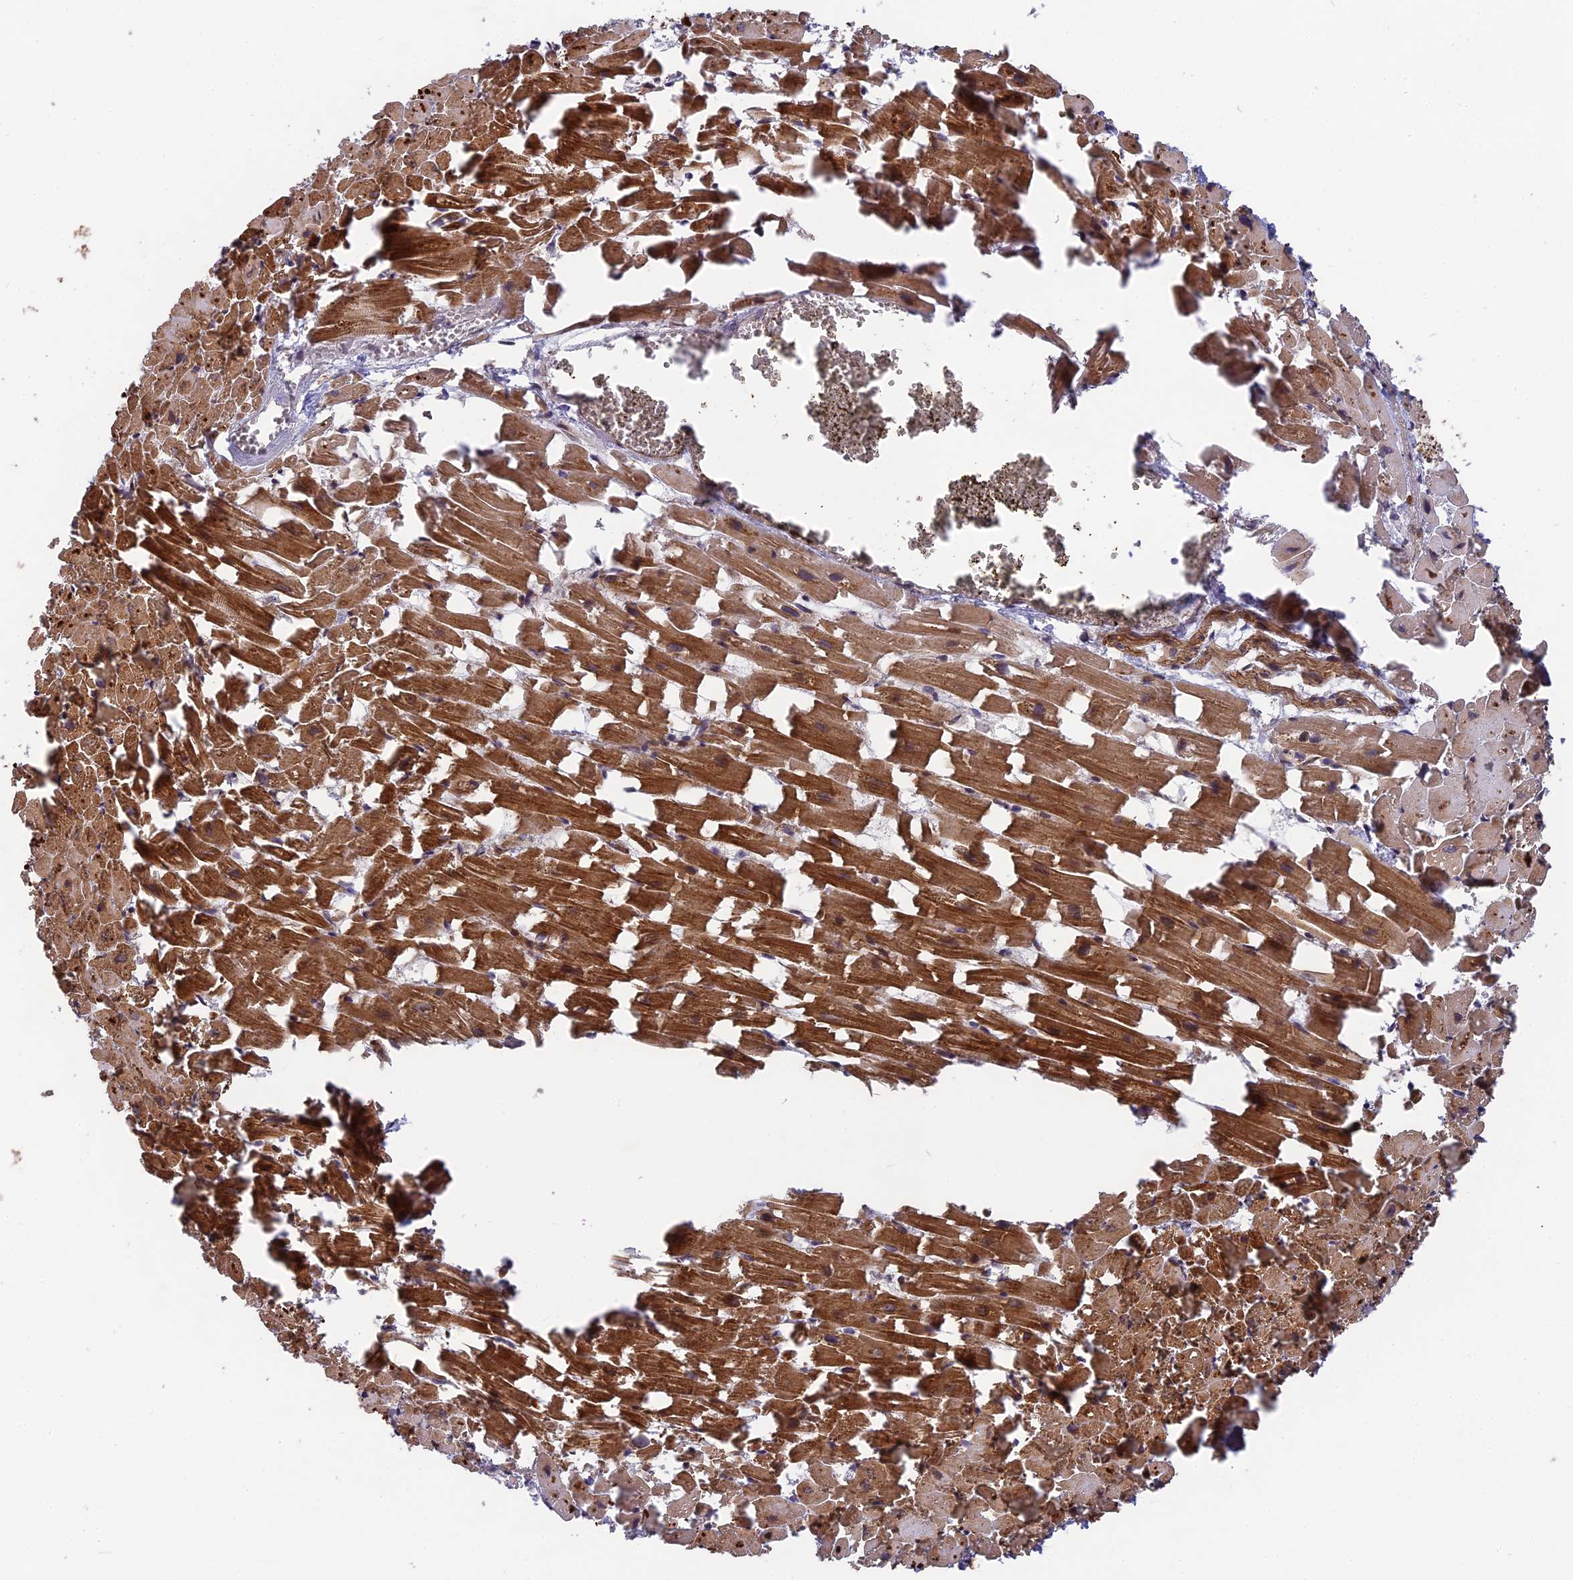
{"staining": {"intensity": "strong", "quantity": ">75%", "location": "cytoplasmic/membranous"}, "tissue": "heart muscle", "cell_type": "Cardiomyocytes", "image_type": "normal", "snomed": [{"axis": "morphology", "description": "Normal tissue, NOS"}, {"axis": "topography", "description": "Heart"}], "caption": "A micrograph showing strong cytoplasmic/membranous positivity in approximately >75% of cardiomyocytes in benign heart muscle, as visualized by brown immunohistochemical staining.", "gene": "TMUB2", "patient": {"sex": "female", "age": 64}}